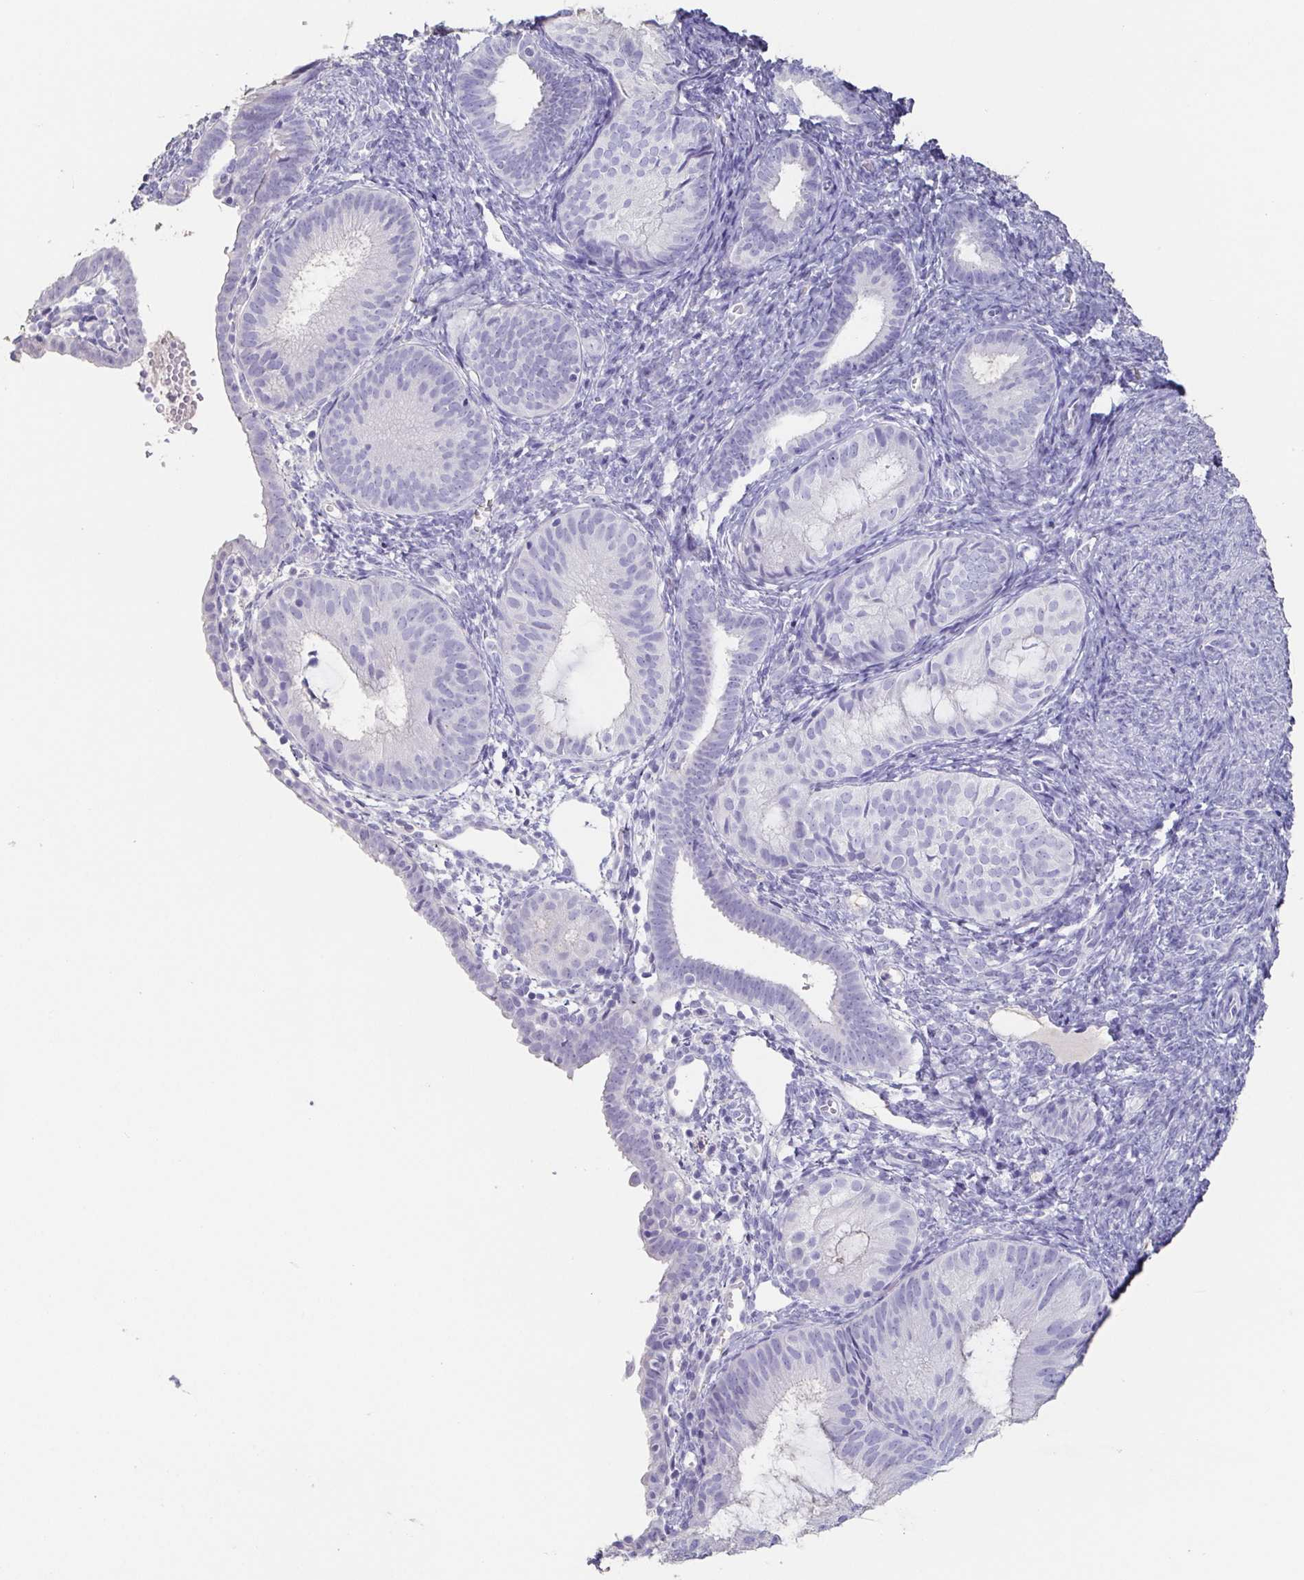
{"staining": {"intensity": "negative", "quantity": "none", "location": "none"}, "tissue": "endometrial cancer", "cell_type": "Tumor cells", "image_type": "cancer", "snomed": [{"axis": "morphology", "description": "Normal tissue, NOS"}, {"axis": "morphology", "description": "Adenocarcinoma, NOS"}, {"axis": "topography", "description": "Smooth muscle"}, {"axis": "topography", "description": "Endometrium"}, {"axis": "topography", "description": "Myometrium, NOS"}], "caption": "High magnification brightfield microscopy of endometrial adenocarcinoma stained with DAB (3,3'-diaminobenzidine) (brown) and counterstained with hematoxylin (blue): tumor cells show no significant expression. Nuclei are stained in blue.", "gene": "BPIFA2", "patient": {"sex": "female", "age": 81}}